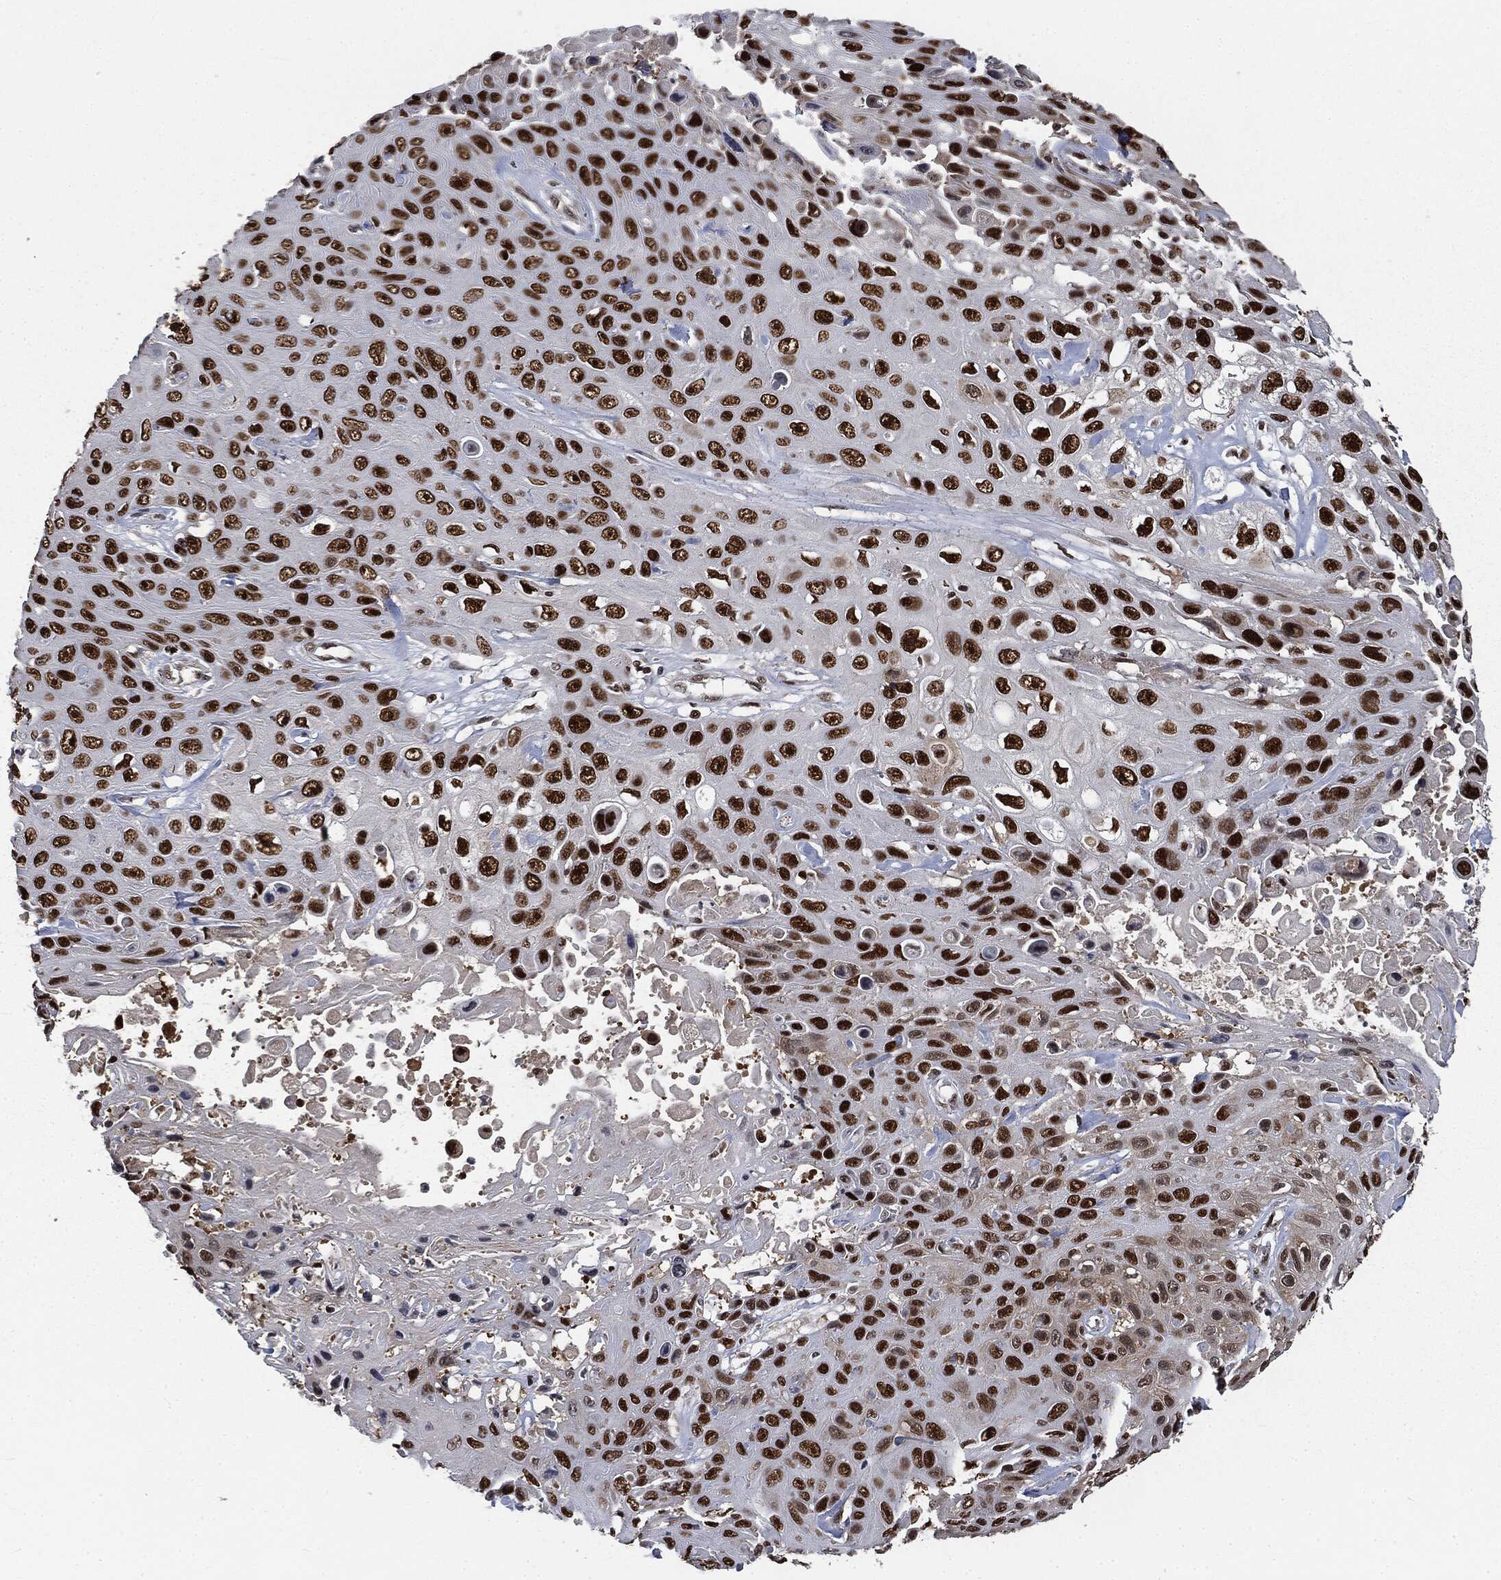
{"staining": {"intensity": "strong", "quantity": ">75%", "location": "nuclear"}, "tissue": "skin cancer", "cell_type": "Tumor cells", "image_type": "cancer", "snomed": [{"axis": "morphology", "description": "Squamous cell carcinoma, NOS"}, {"axis": "topography", "description": "Skin"}], "caption": "Protein staining by immunohistochemistry (IHC) reveals strong nuclear positivity in approximately >75% of tumor cells in skin cancer.", "gene": "DPH2", "patient": {"sex": "male", "age": 82}}